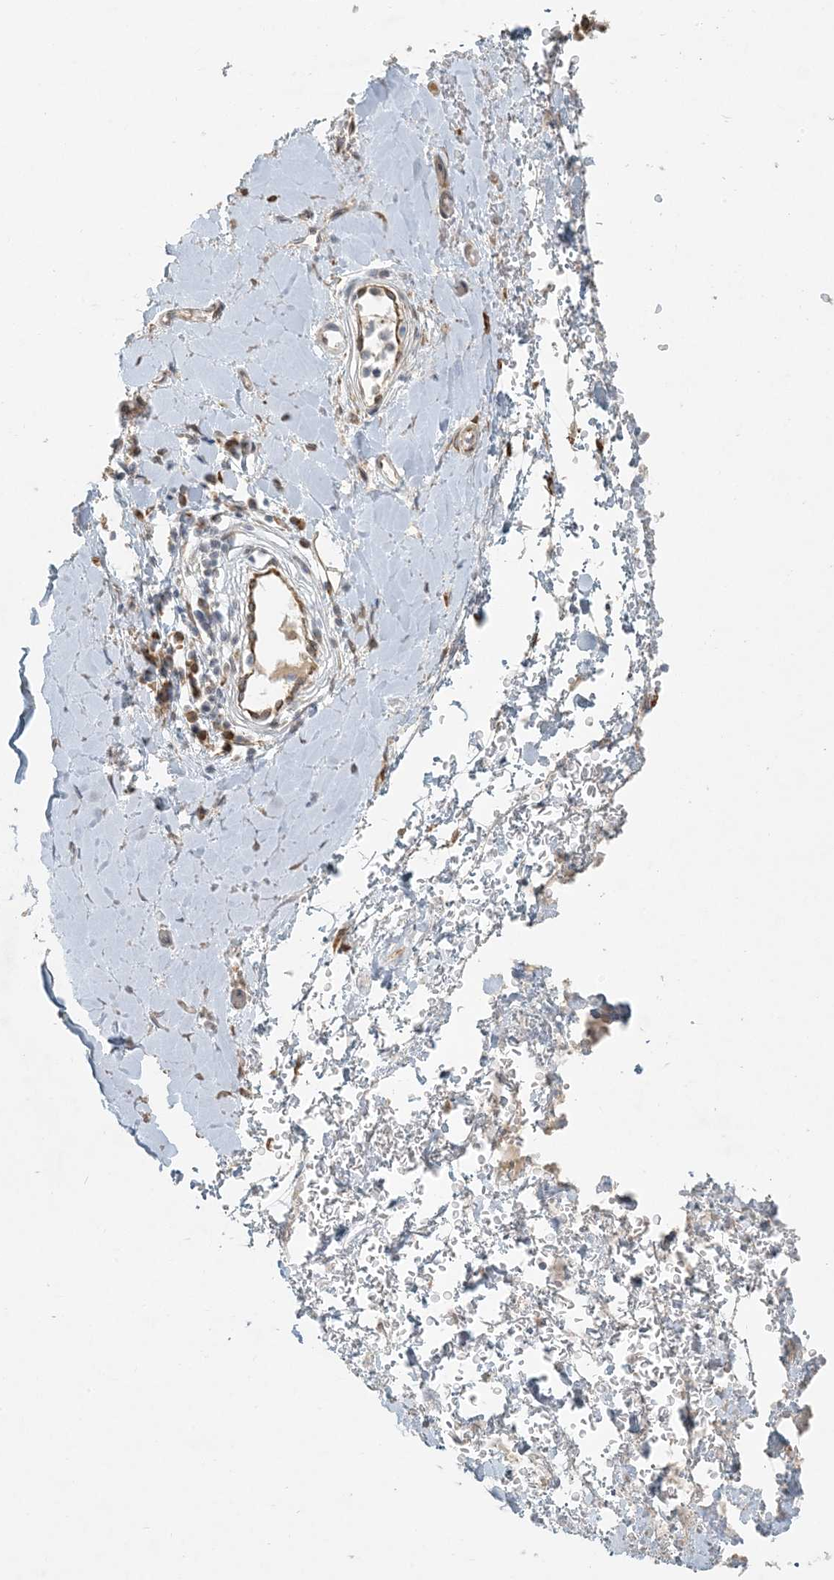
{"staining": {"intensity": "weak", "quantity": "25%-75%", "location": "cytoplasmic/membranous"}, "tissue": "adipose tissue", "cell_type": "Adipocytes", "image_type": "normal", "snomed": [{"axis": "morphology", "description": "Normal tissue, NOS"}, {"axis": "morphology", "description": "Adenocarcinoma, NOS"}, {"axis": "topography", "description": "Stomach, upper"}, {"axis": "topography", "description": "Peripheral nerve tissue"}], "caption": "Protein analysis of benign adipose tissue shows weak cytoplasmic/membranous staining in about 25%-75% of adipocytes. Nuclei are stained in blue.", "gene": "HACL1", "patient": {"sex": "male", "age": 62}}